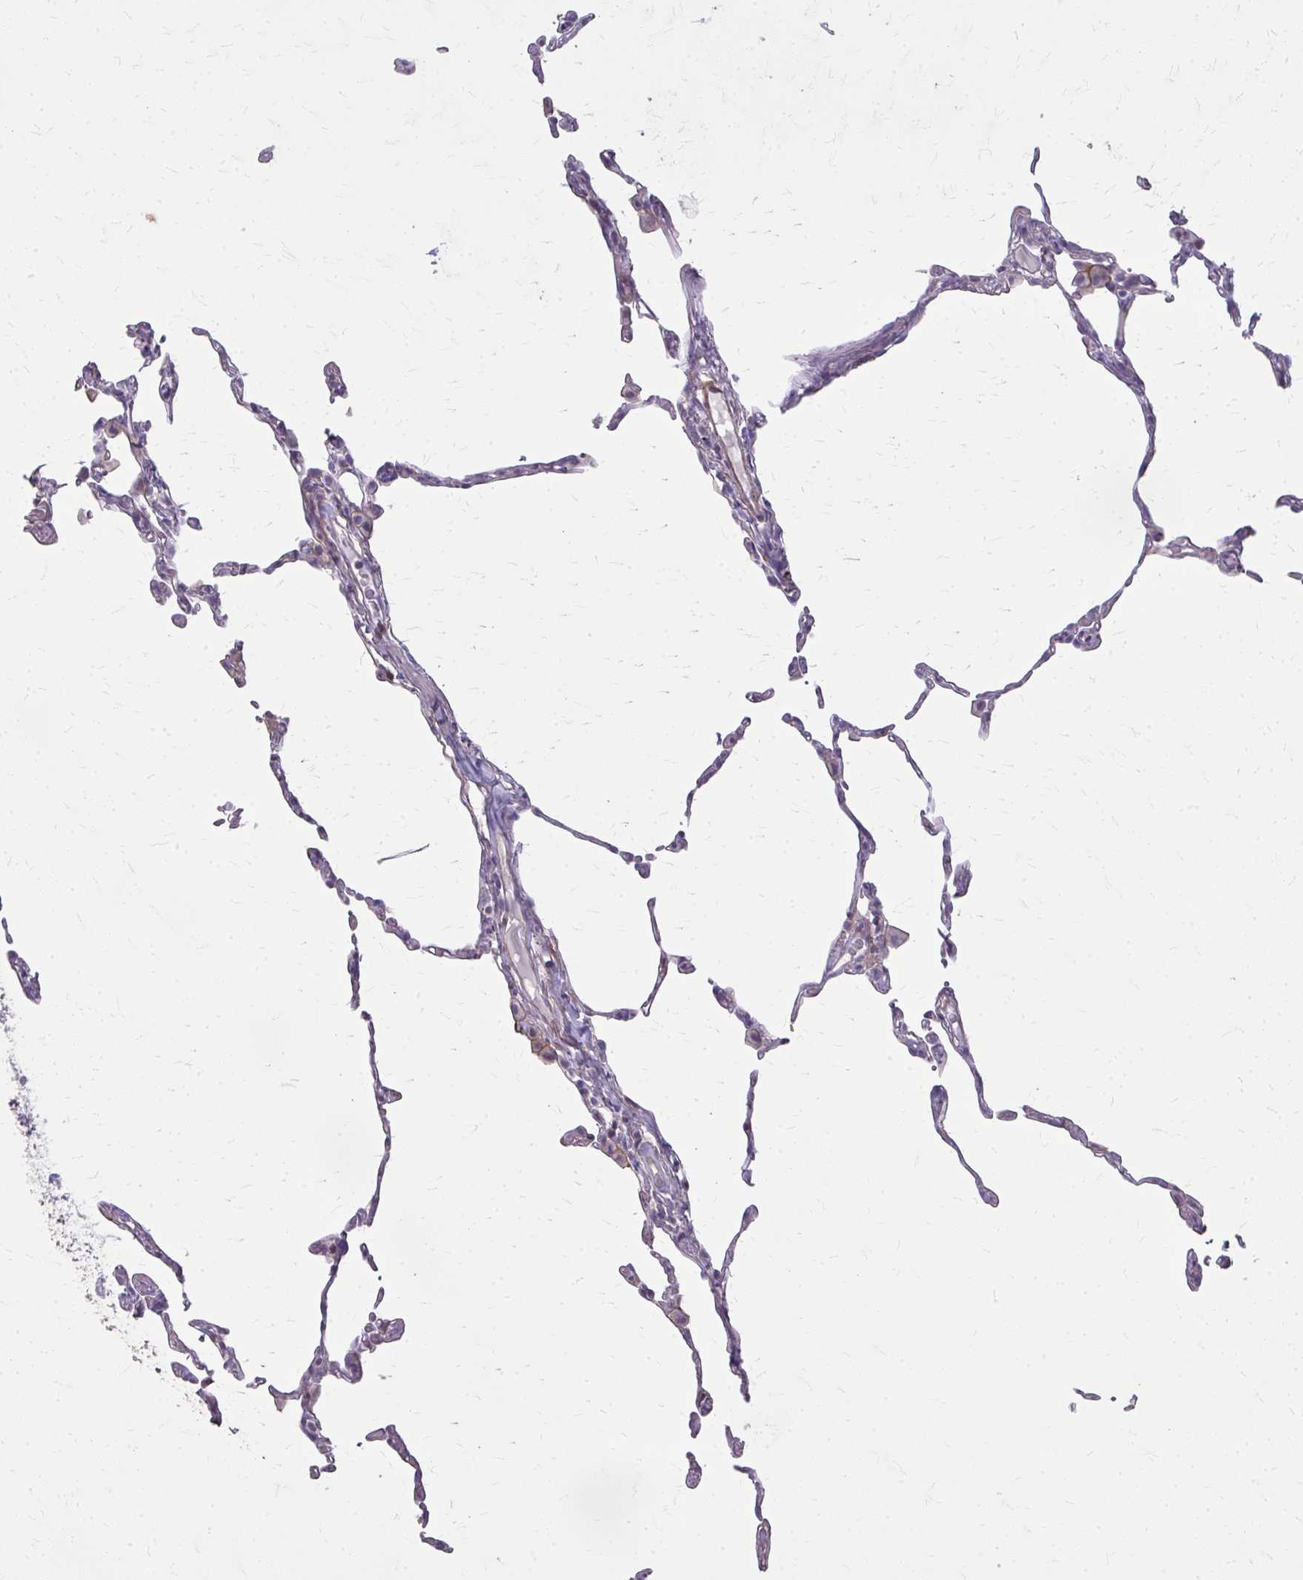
{"staining": {"intensity": "negative", "quantity": "none", "location": "none"}, "tissue": "lung", "cell_type": "Alveolar cells", "image_type": "normal", "snomed": [{"axis": "morphology", "description": "Normal tissue, NOS"}, {"axis": "topography", "description": "Lung"}], "caption": "IHC of unremarkable lung reveals no positivity in alveolar cells.", "gene": "TENM4", "patient": {"sex": "female", "age": 57}}